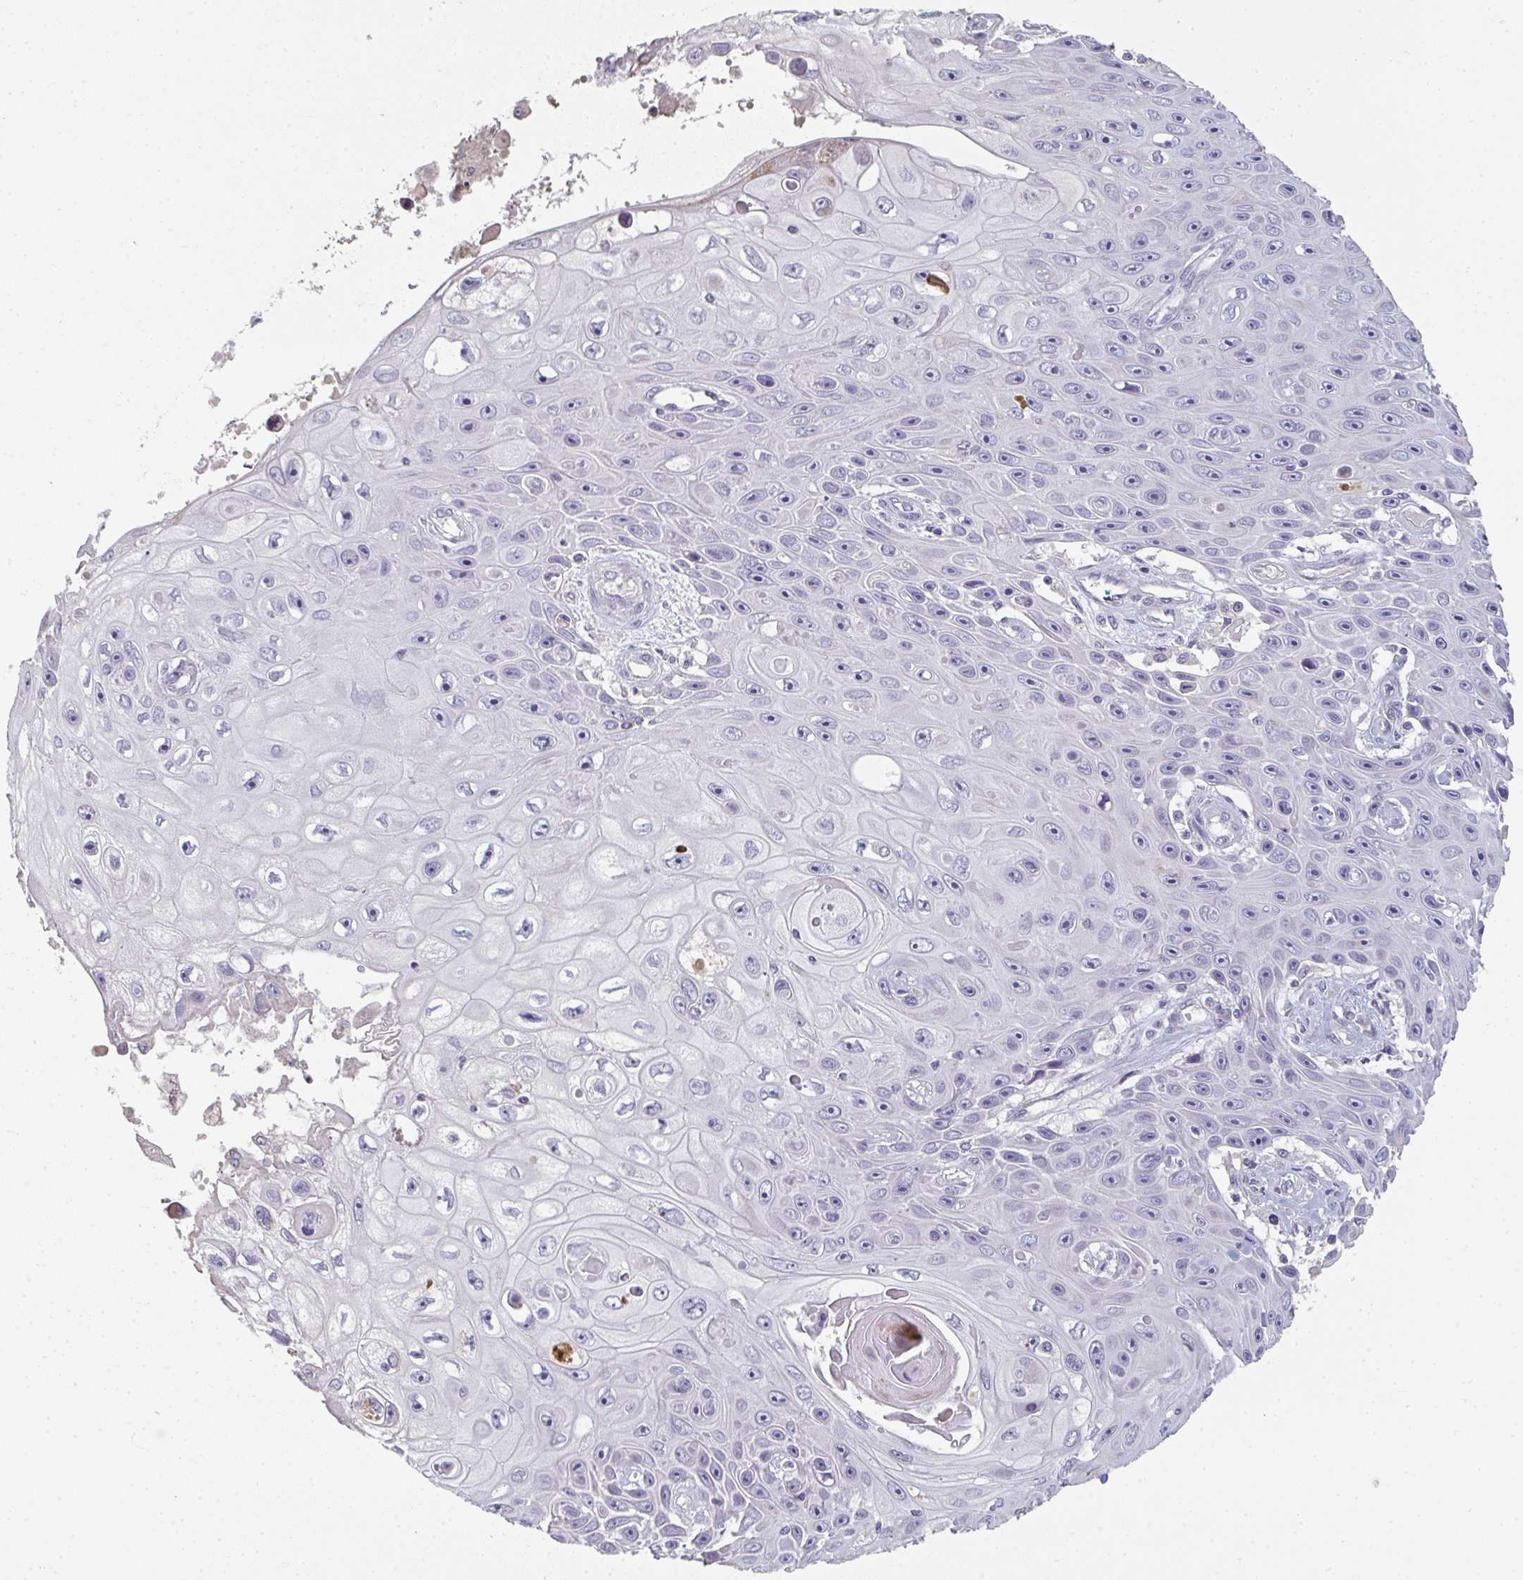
{"staining": {"intensity": "negative", "quantity": "none", "location": "none"}, "tissue": "skin cancer", "cell_type": "Tumor cells", "image_type": "cancer", "snomed": [{"axis": "morphology", "description": "Squamous cell carcinoma, NOS"}, {"axis": "topography", "description": "Skin"}], "caption": "There is no significant expression in tumor cells of skin squamous cell carcinoma.", "gene": "A1CF", "patient": {"sex": "male", "age": 82}}